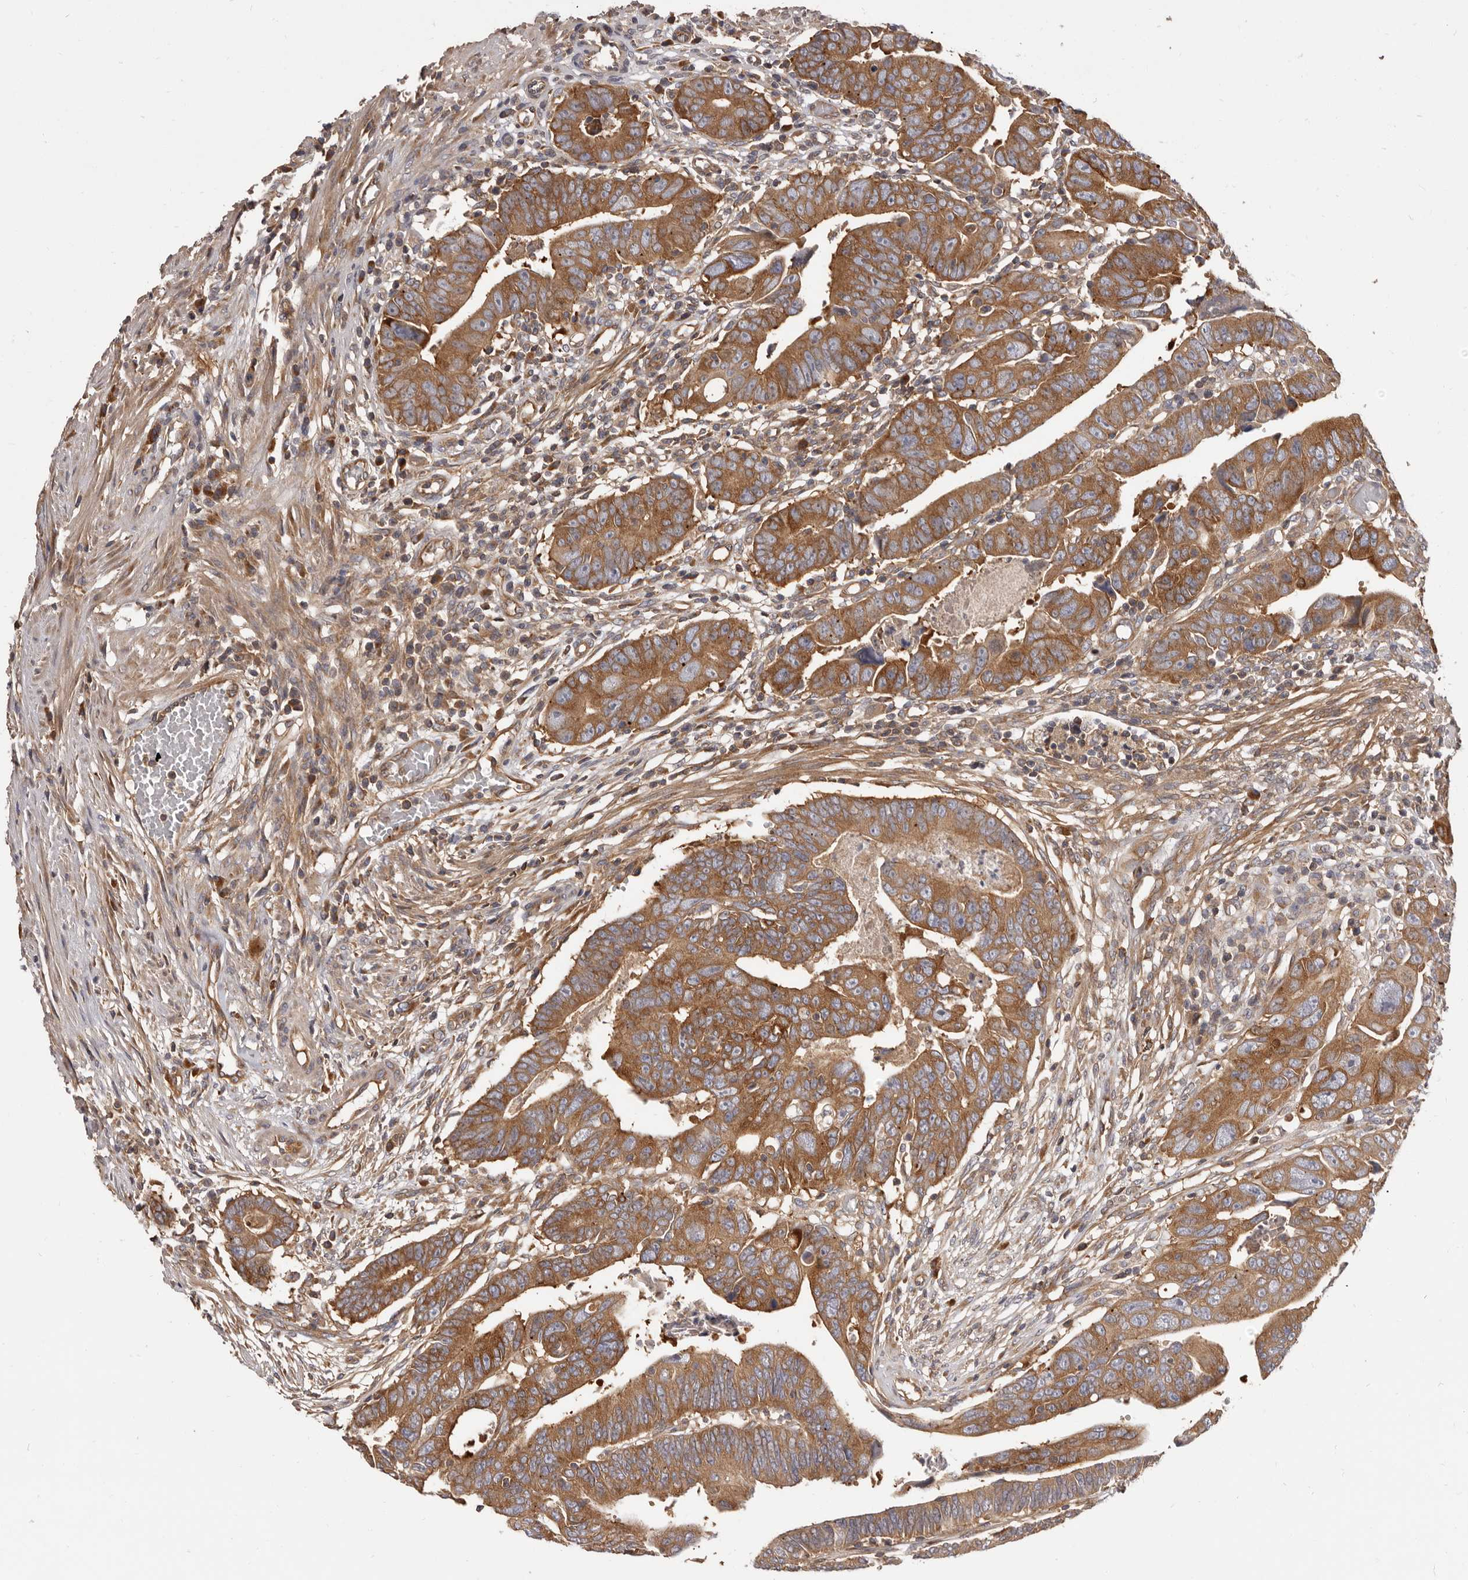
{"staining": {"intensity": "moderate", "quantity": ">75%", "location": "cytoplasmic/membranous"}, "tissue": "colorectal cancer", "cell_type": "Tumor cells", "image_type": "cancer", "snomed": [{"axis": "morphology", "description": "Adenocarcinoma, NOS"}, {"axis": "topography", "description": "Rectum"}], "caption": "High-magnification brightfield microscopy of colorectal cancer (adenocarcinoma) stained with DAB (brown) and counterstained with hematoxylin (blue). tumor cells exhibit moderate cytoplasmic/membranous expression is identified in about>75% of cells. (Stains: DAB (3,3'-diaminobenzidine) in brown, nuclei in blue, Microscopy: brightfield microscopy at high magnification).", "gene": "ADAMTS20", "patient": {"sex": "female", "age": 65}}